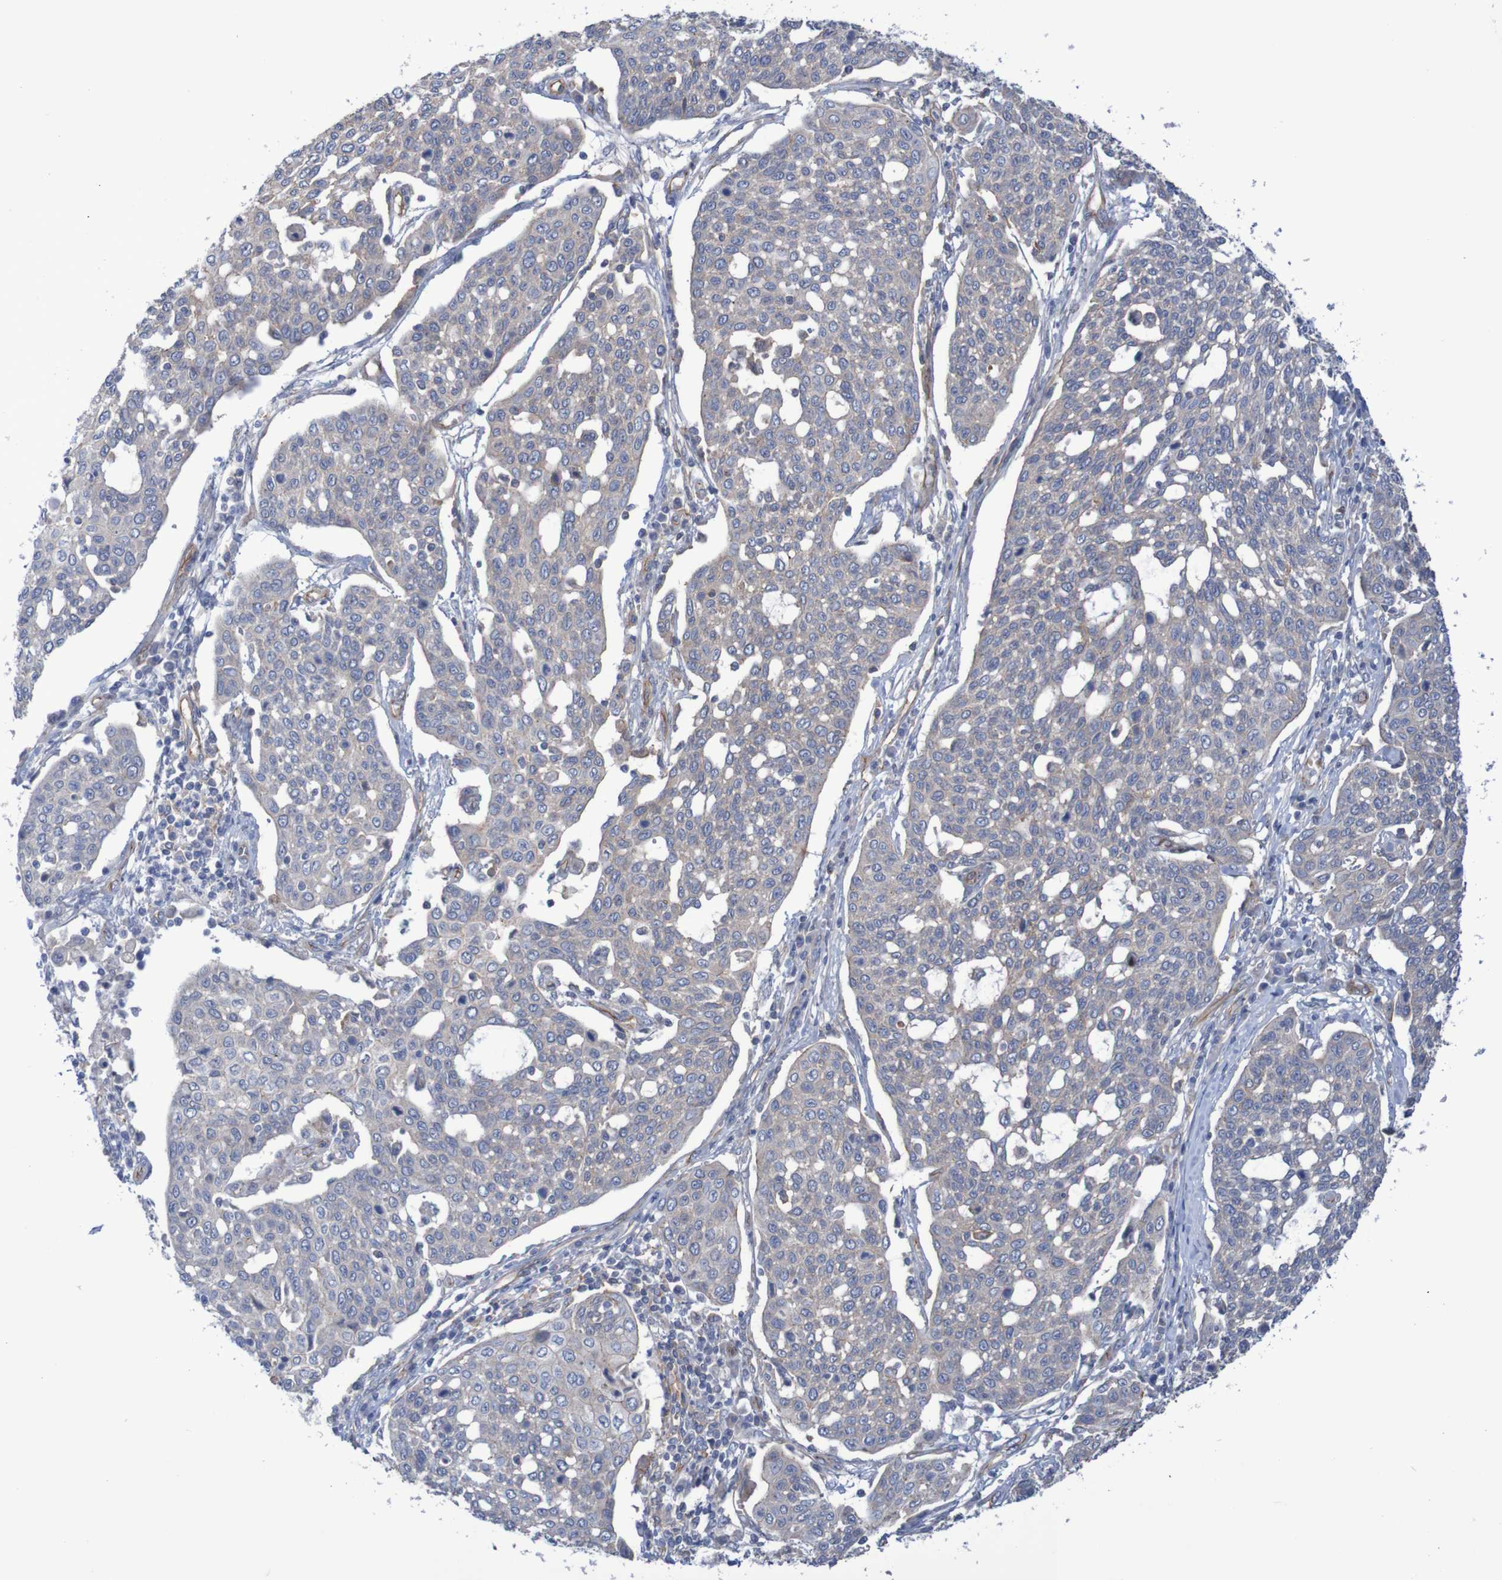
{"staining": {"intensity": "negative", "quantity": "none", "location": "none"}, "tissue": "cervical cancer", "cell_type": "Tumor cells", "image_type": "cancer", "snomed": [{"axis": "morphology", "description": "Squamous cell carcinoma, NOS"}, {"axis": "topography", "description": "Cervix"}], "caption": "The image shows no staining of tumor cells in squamous cell carcinoma (cervical).", "gene": "NECTIN2", "patient": {"sex": "female", "age": 34}}